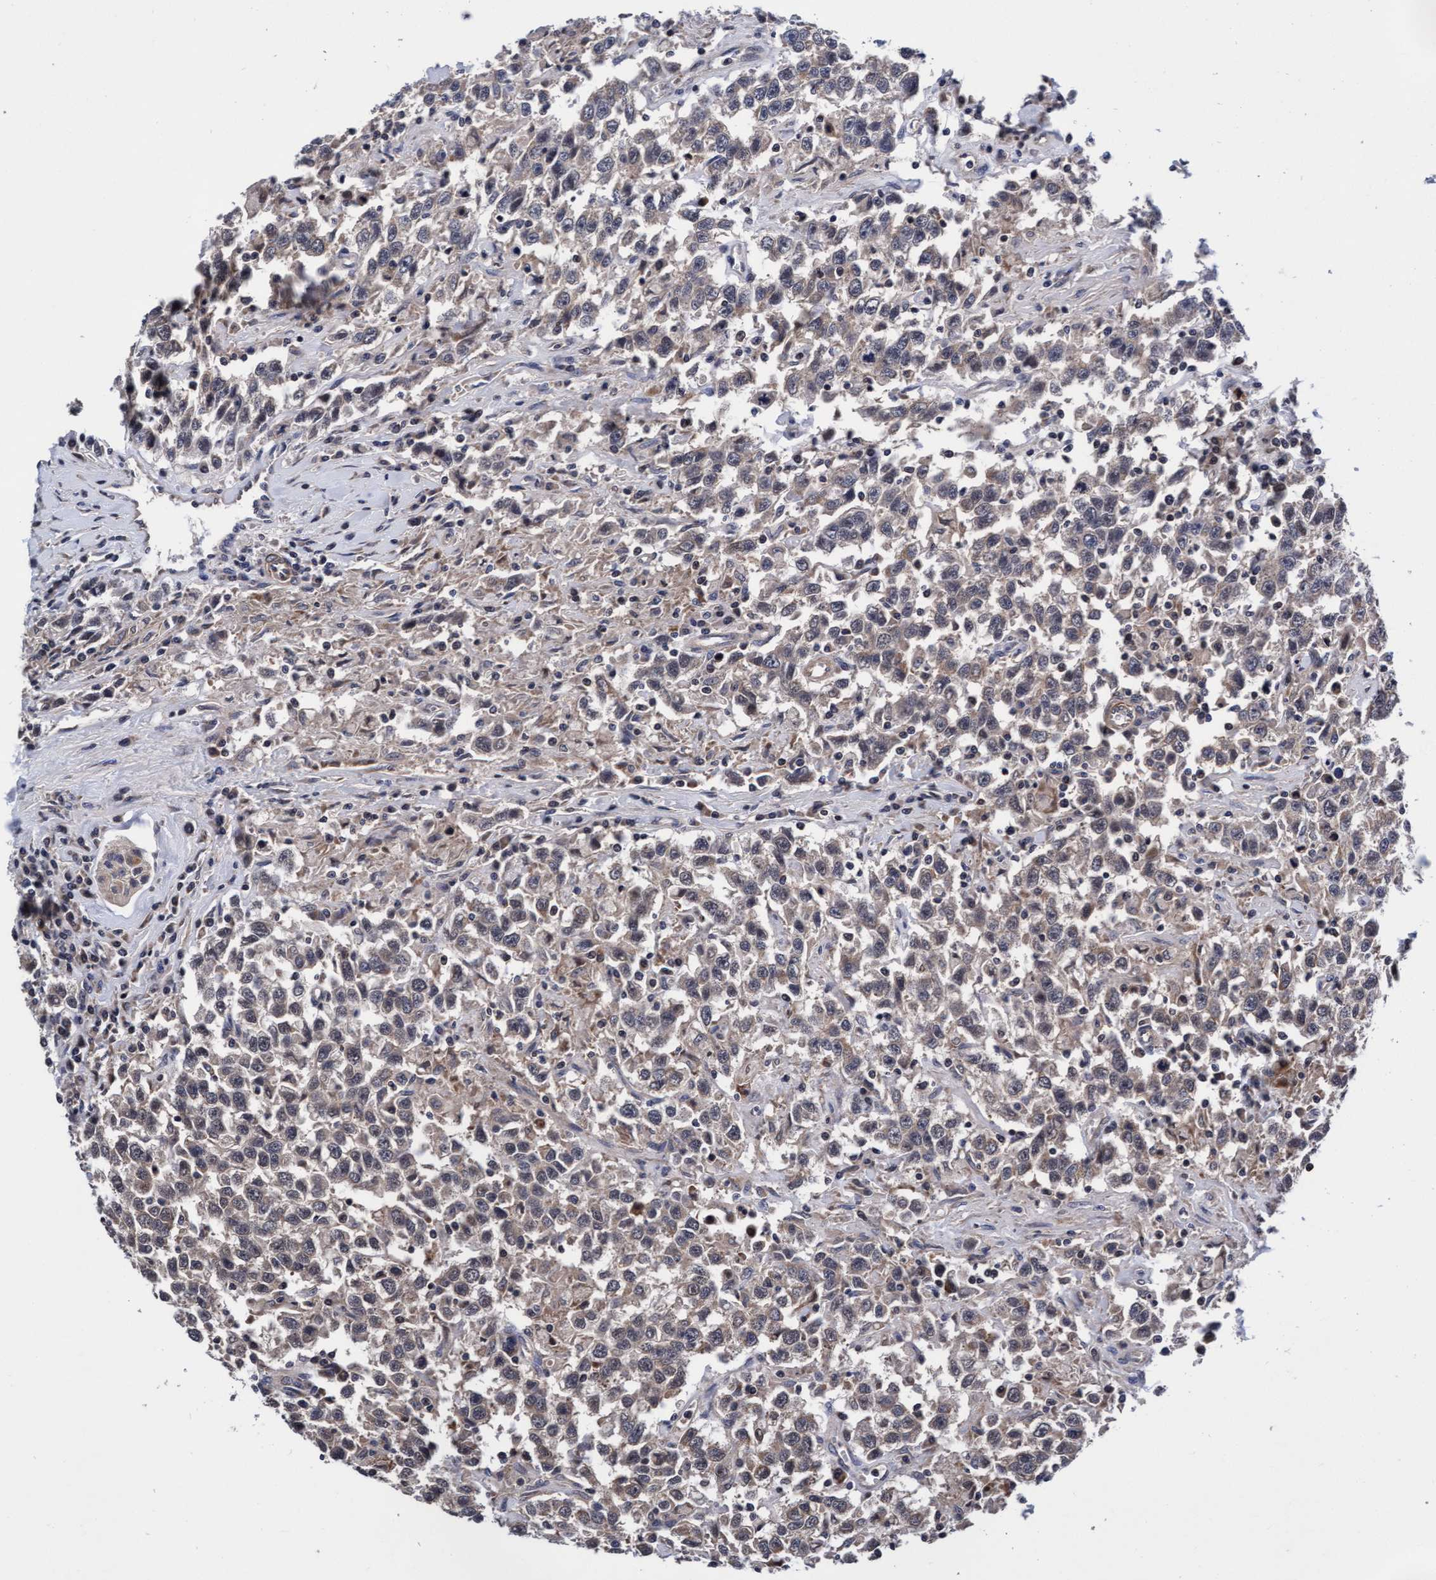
{"staining": {"intensity": "weak", "quantity": "25%-75%", "location": "cytoplasmic/membranous"}, "tissue": "testis cancer", "cell_type": "Tumor cells", "image_type": "cancer", "snomed": [{"axis": "morphology", "description": "Seminoma, NOS"}, {"axis": "topography", "description": "Testis"}], "caption": "A brown stain labels weak cytoplasmic/membranous positivity of a protein in human testis cancer tumor cells.", "gene": "EFCAB13", "patient": {"sex": "male", "age": 41}}